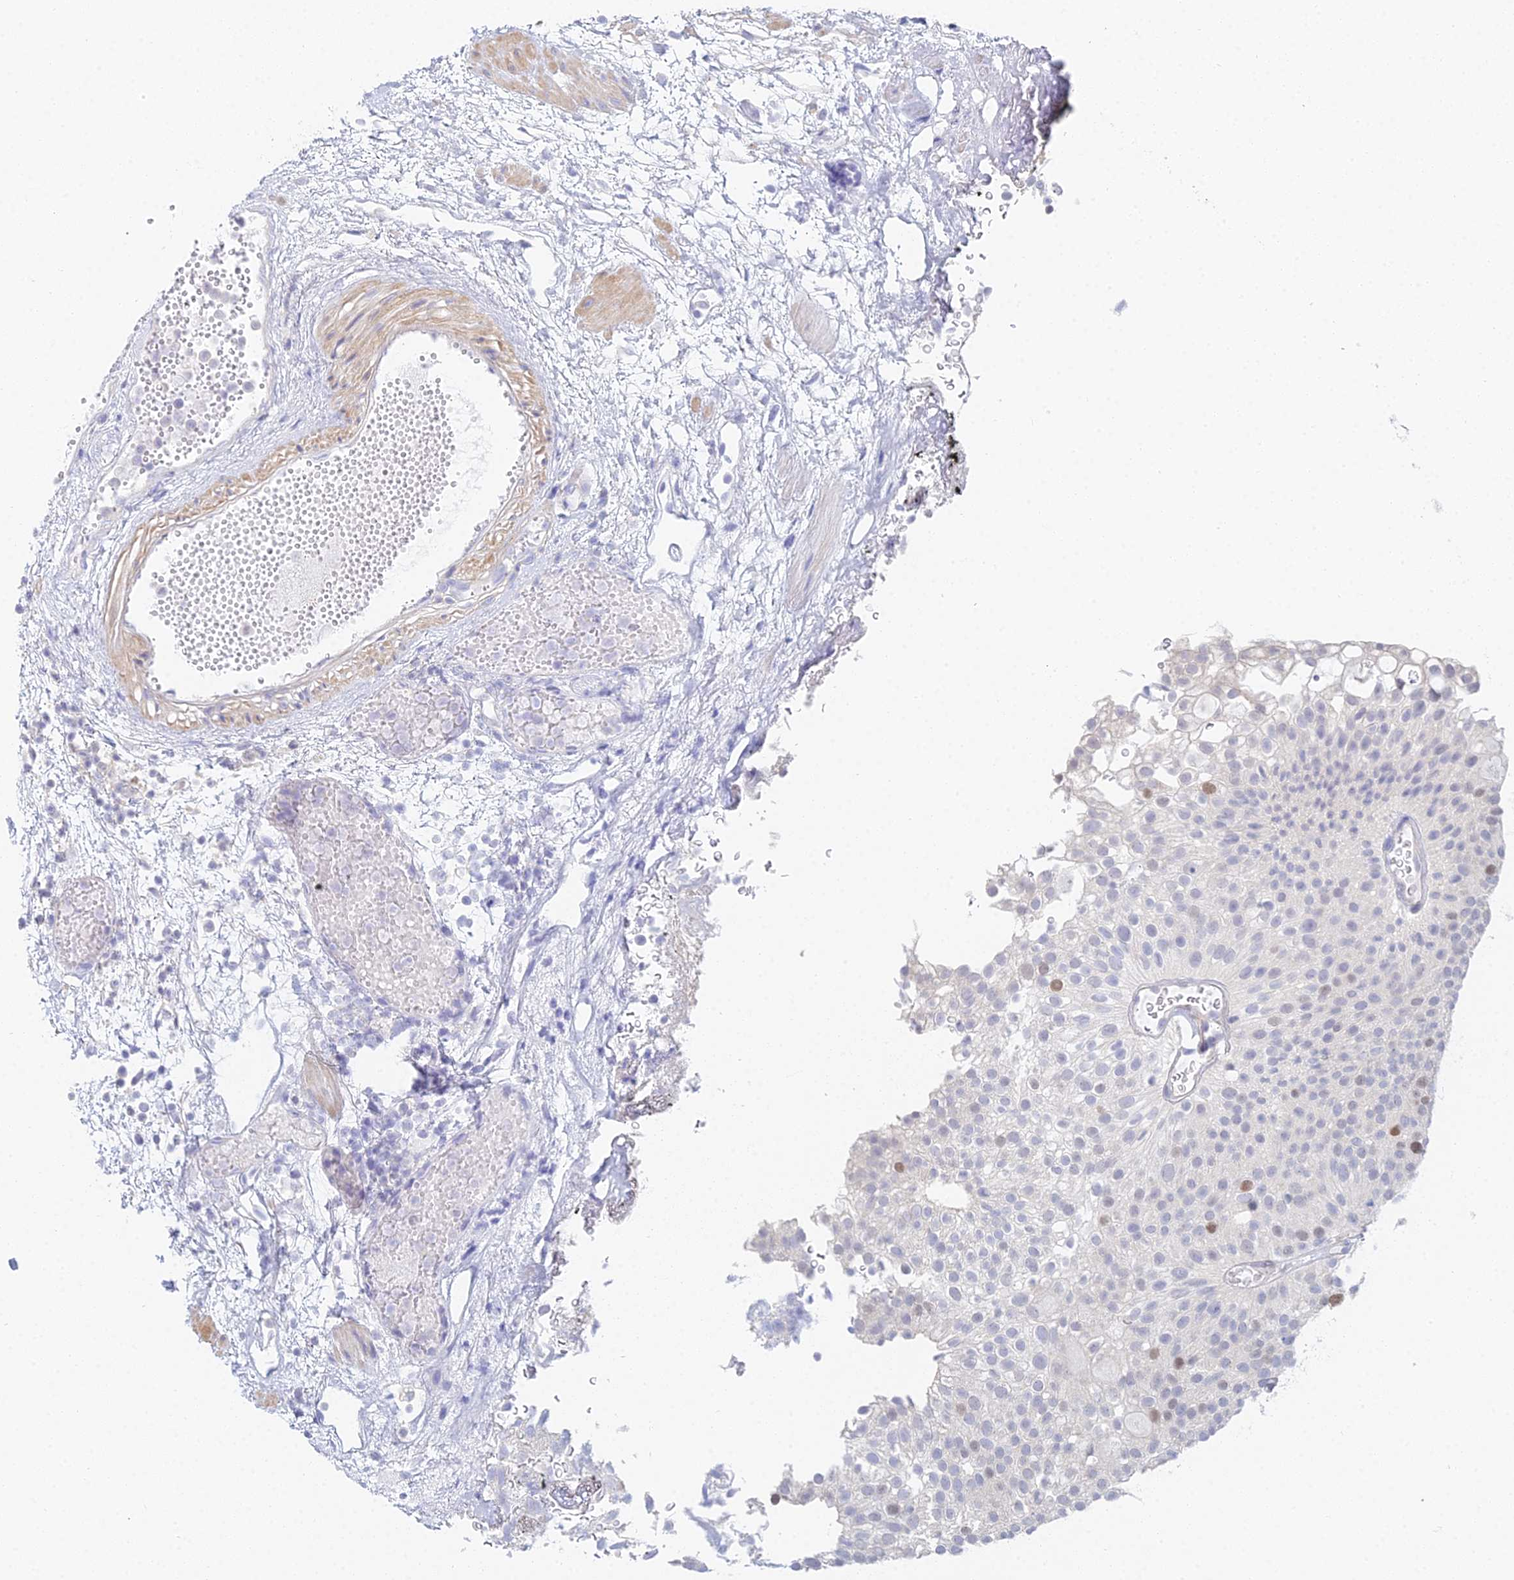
{"staining": {"intensity": "moderate", "quantity": "<25%", "location": "nuclear"}, "tissue": "urothelial cancer", "cell_type": "Tumor cells", "image_type": "cancer", "snomed": [{"axis": "morphology", "description": "Urothelial carcinoma, Low grade"}, {"axis": "topography", "description": "Urinary bladder"}], "caption": "Immunohistochemical staining of urothelial cancer exhibits low levels of moderate nuclear expression in approximately <25% of tumor cells. The protein of interest is shown in brown color, while the nuclei are stained blue.", "gene": "MCM2", "patient": {"sex": "male", "age": 78}}